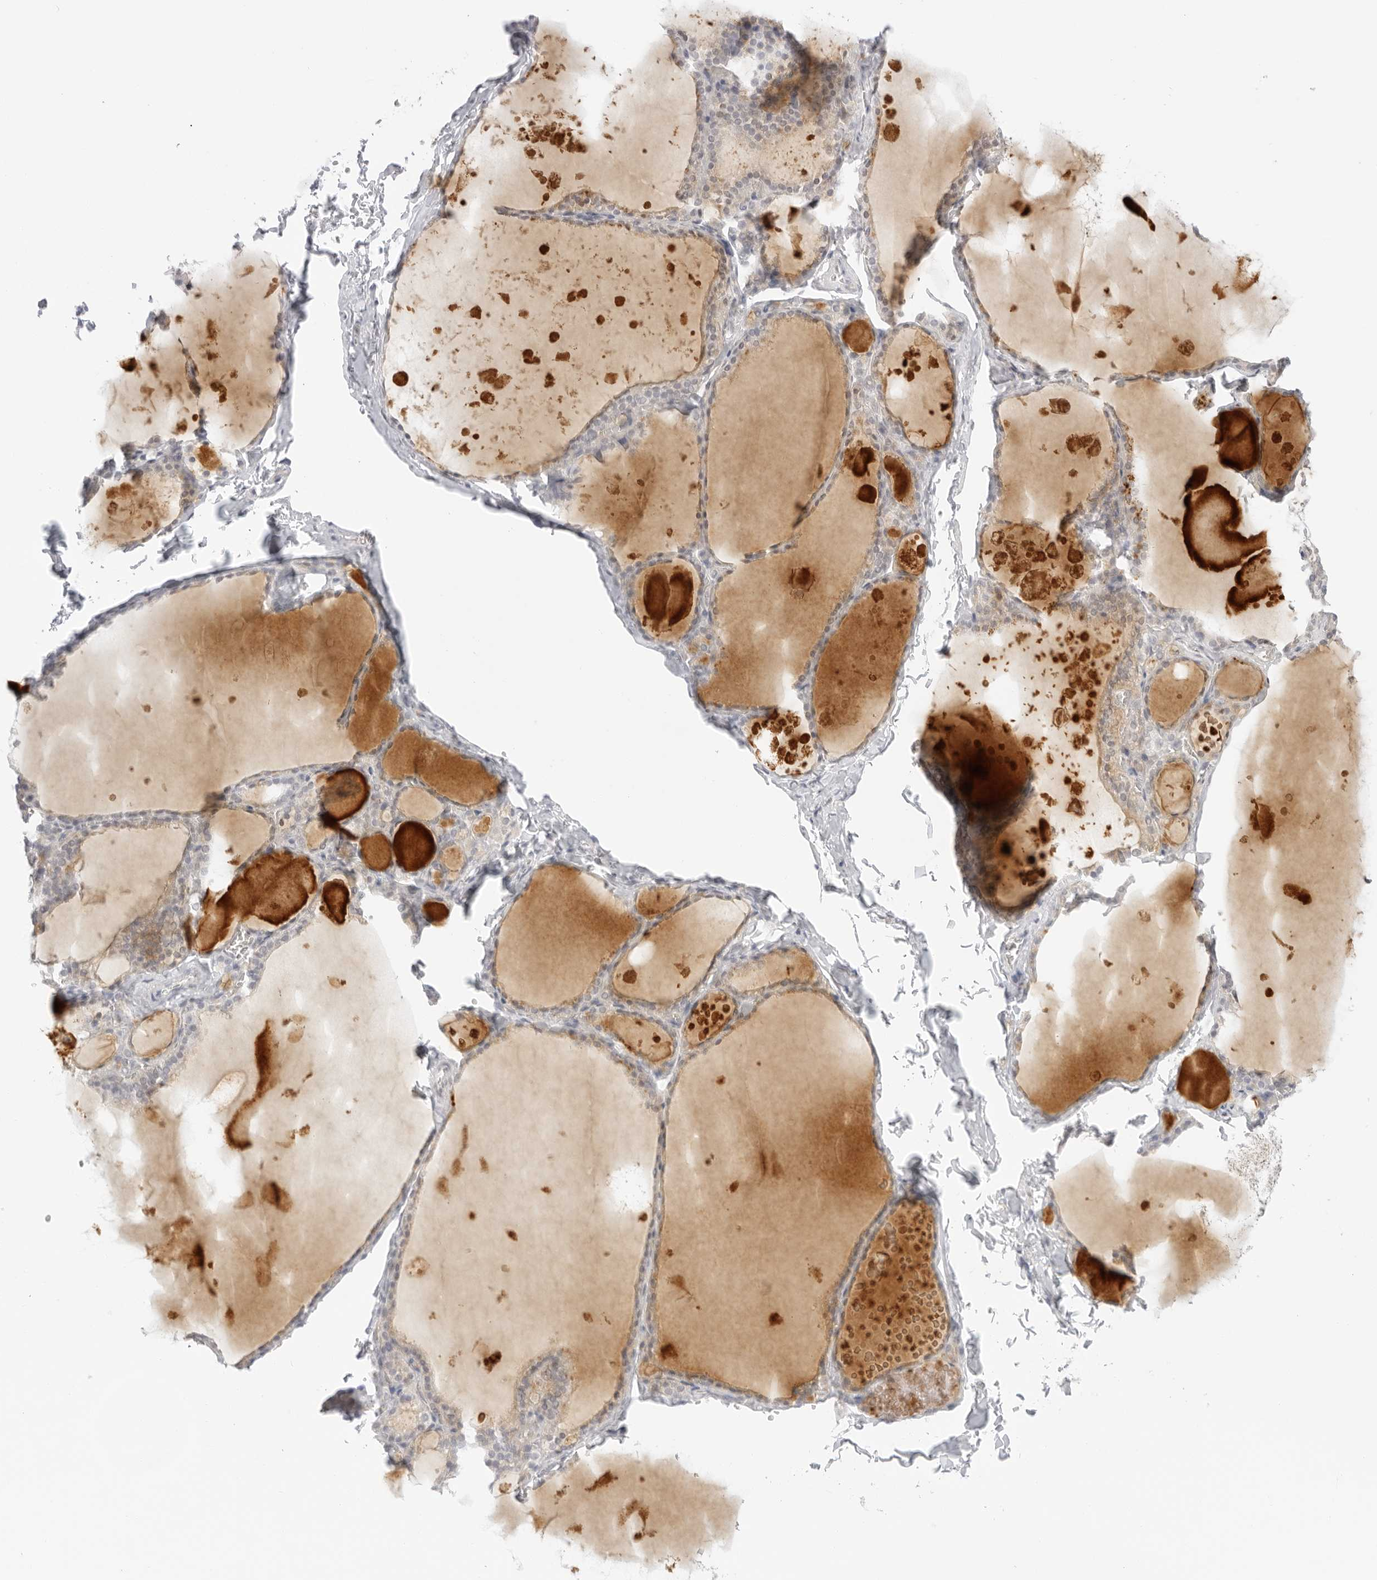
{"staining": {"intensity": "moderate", "quantity": "<25%", "location": "cytoplasmic/membranous"}, "tissue": "thyroid gland", "cell_type": "Glandular cells", "image_type": "normal", "snomed": [{"axis": "morphology", "description": "Normal tissue, NOS"}, {"axis": "topography", "description": "Thyroid gland"}], "caption": "Immunohistochemical staining of normal thyroid gland reveals moderate cytoplasmic/membranous protein expression in approximately <25% of glandular cells. The protein of interest is stained brown, and the nuclei are stained in blue (DAB (3,3'-diaminobenzidine) IHC with brightfield microscopy, high magnification).", "gene": "TNFRSF14", "patient": {"sex": "male", "age": 56}}